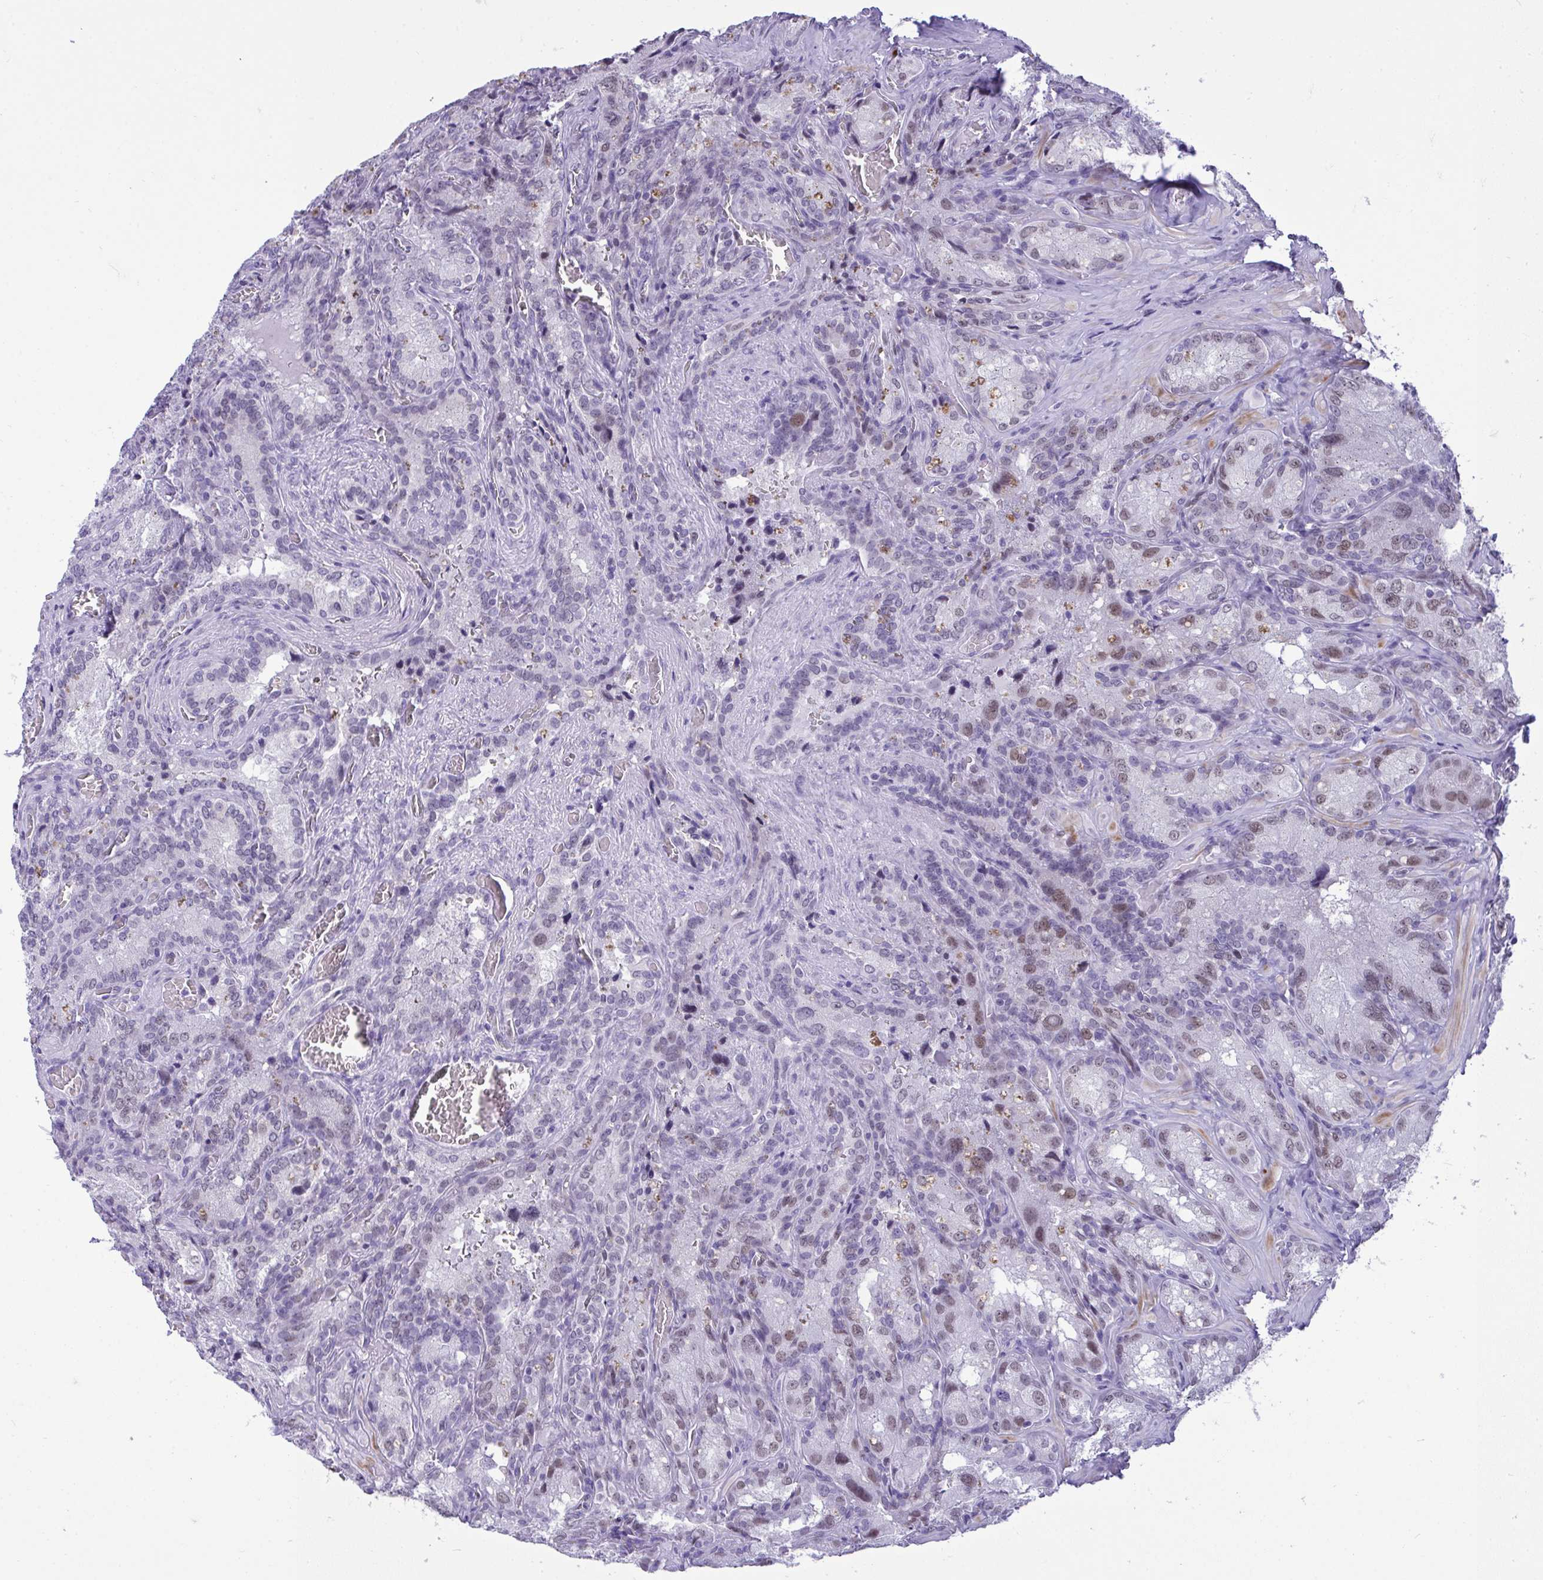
{"staining": {"intensity": "weak", "quantity": "<25%", "location": "nuclear"}, "tissue": "seminal vesicle", "cell_type": "Glandular cells", "image_type": "normal", "snomed": [{"axis": "morphology", "description": "Normal tissue, NOS"}, {"axis": "topography", "description": "Seminal veicle"}], "caption": "The photomicrograph displays no significant expression in glandular cells of seminal vesicle. The staining was performed using DAB to visualize the protein expression in brown, while the nuclei were stained in blue with hematoxylin (Magnification: 20x).", "gene": "TEAD4", "patient": {"sex": "male", "age": 47}}